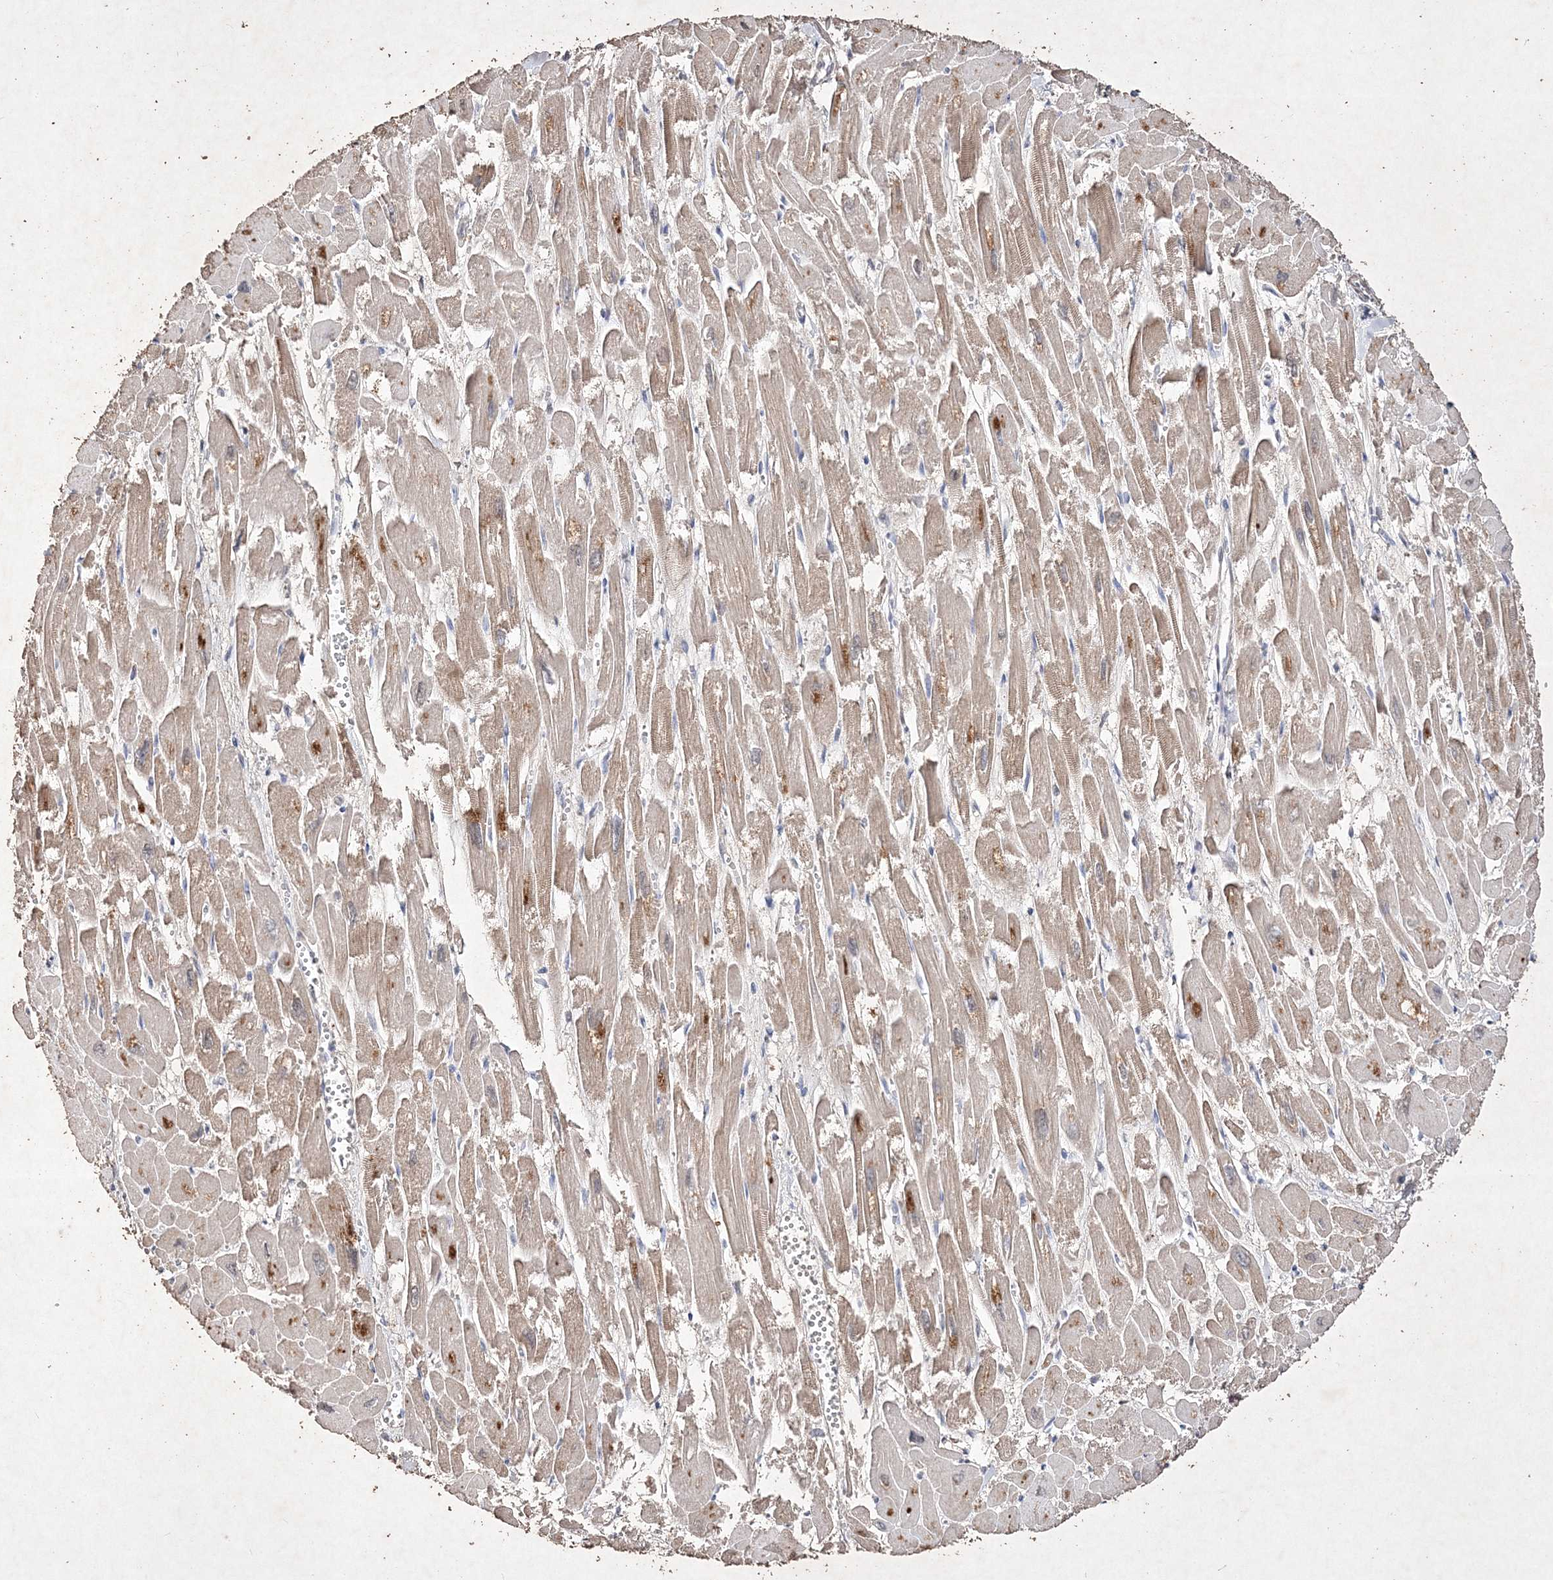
{"staining": {"intensity": "weak", "quantity": "25%-75%", "location": "cytoplasmic/membranous"}, "tissue": "heart muscle", "cell_type": "Cardiomyocytes", "image_type": "normal", "snomed": [{"axis": "morphology", "description": "Normal tissue, NOS"}, {"axis": "topography", "description": "Heart"}], "caption": "Protein analysis of benign heart muscle demonstrates weak cytoplasmic/membranous expression in approximately 25%-75% of cardiomyocytes.", "gene": "C3orf38", "patient": {"sex": "male", "age": 54}}